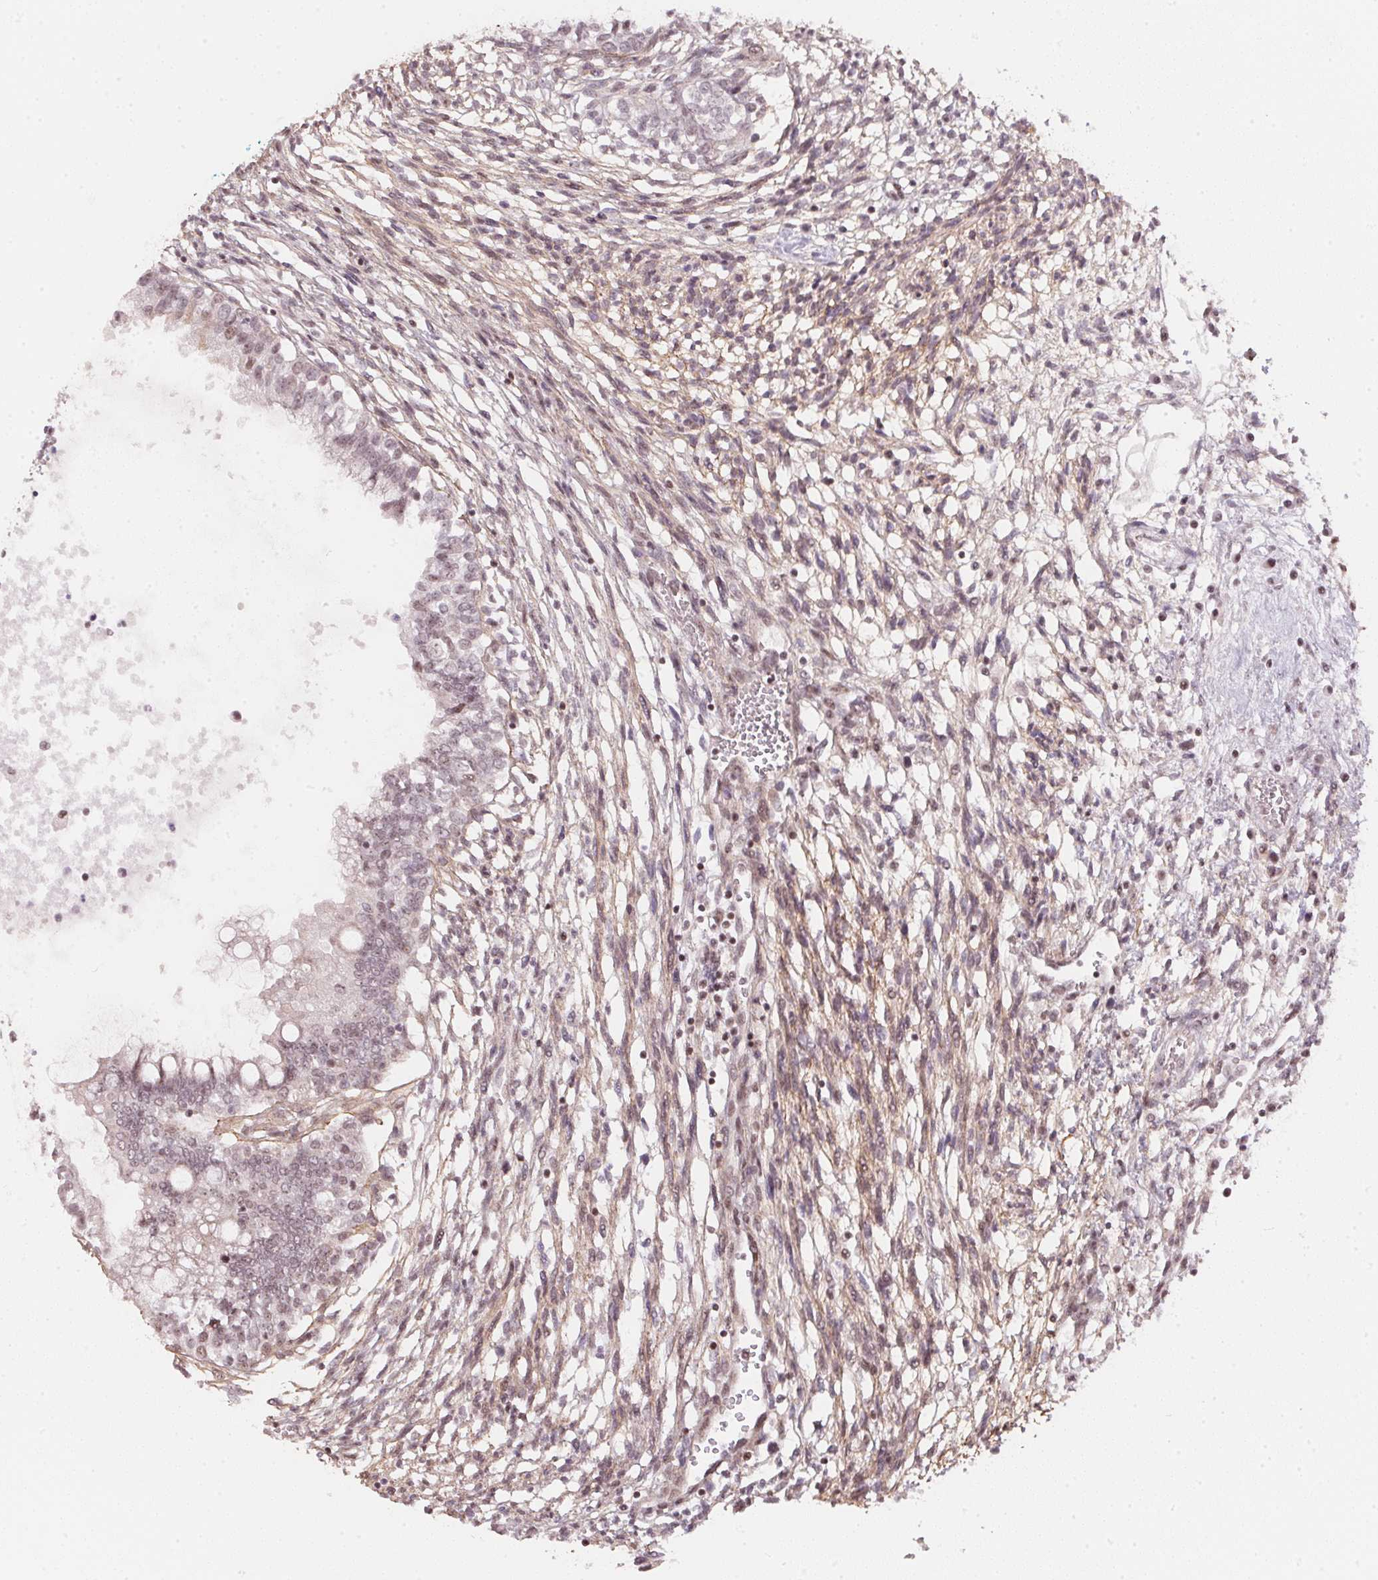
{"staining": {"intensity": "weak", "quantity": "25%-75%", "location": "nuclear"}, "tissue": "testis cancer", "cell_type": "Tumor cells", "image_type": "cancer", "snomed": [{"axis": "morphology", "description": "Carcinoma, Embryonal, NOS"}, {"axis": "topography", "description": "Testis"}], "caption": "Tumor cells show low levels of weak nuclear staining in approximately 25%-75% of cells in testis embryonal carcinoma. The protein of interest is stained brown, and the nuclei are stained in blue (DAB (3,3'-diaminobenzidine) IHC with brightfield microscopy, high magnification).", "gene": "KAT6A", "patient": {"sex": "male", "age": 37}}